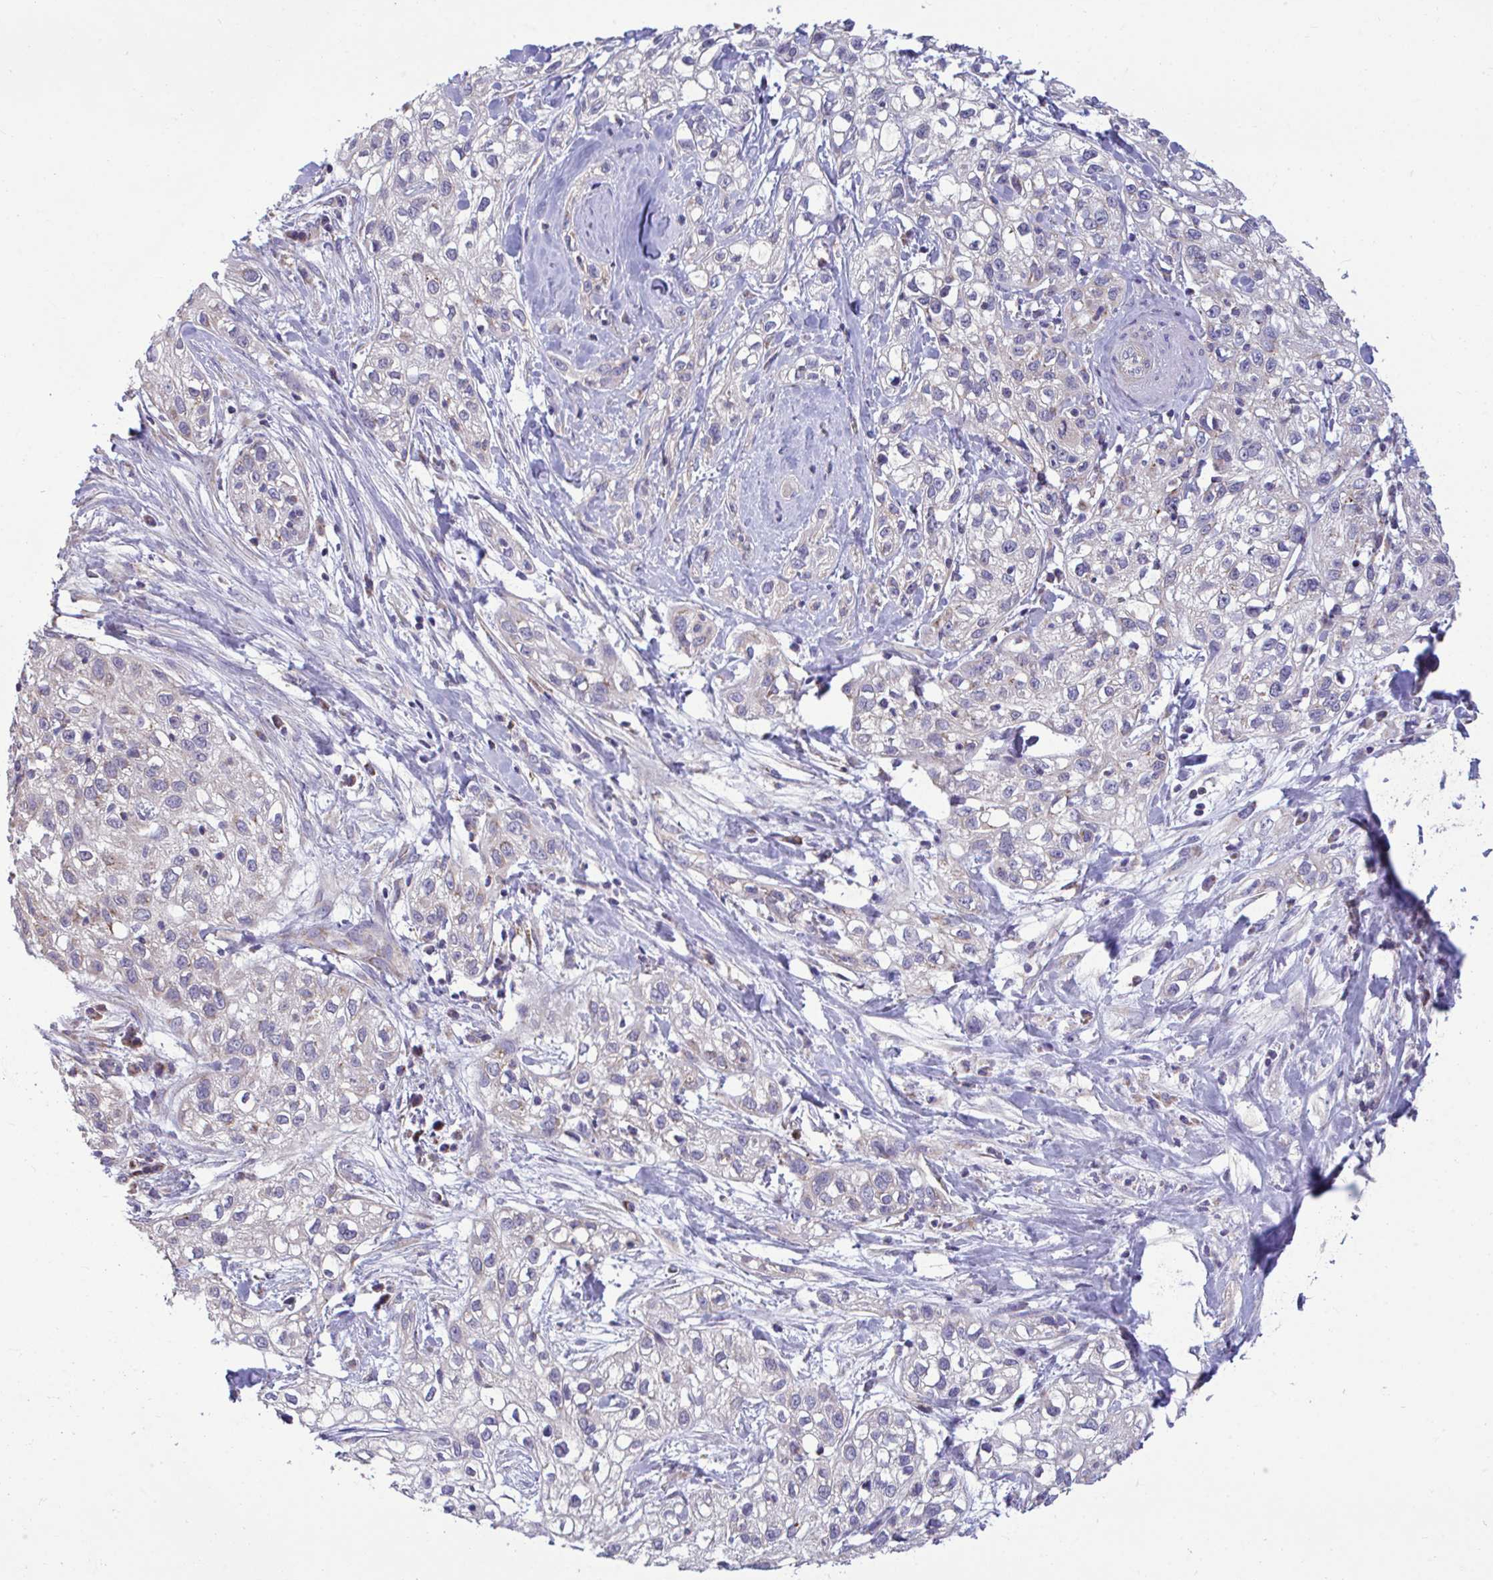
{"staining": {"intensity": "negative", "quantity": "none", "location": "none"}, "tissue": "skin cancer", "cell_type": "Tumor cells", "image_type": "cancer", "snomed": [{"axis": "morphology", "description": "Squamous cell carcinoma, NOS"}, {"axis": "topography", "description": "Skin"}], "caption": "Tumor cells show no significant protein positivity in skin squamous cell carcinoma.", "gene": "SARS2", "patient": {"sex": "male", "age": 82}}